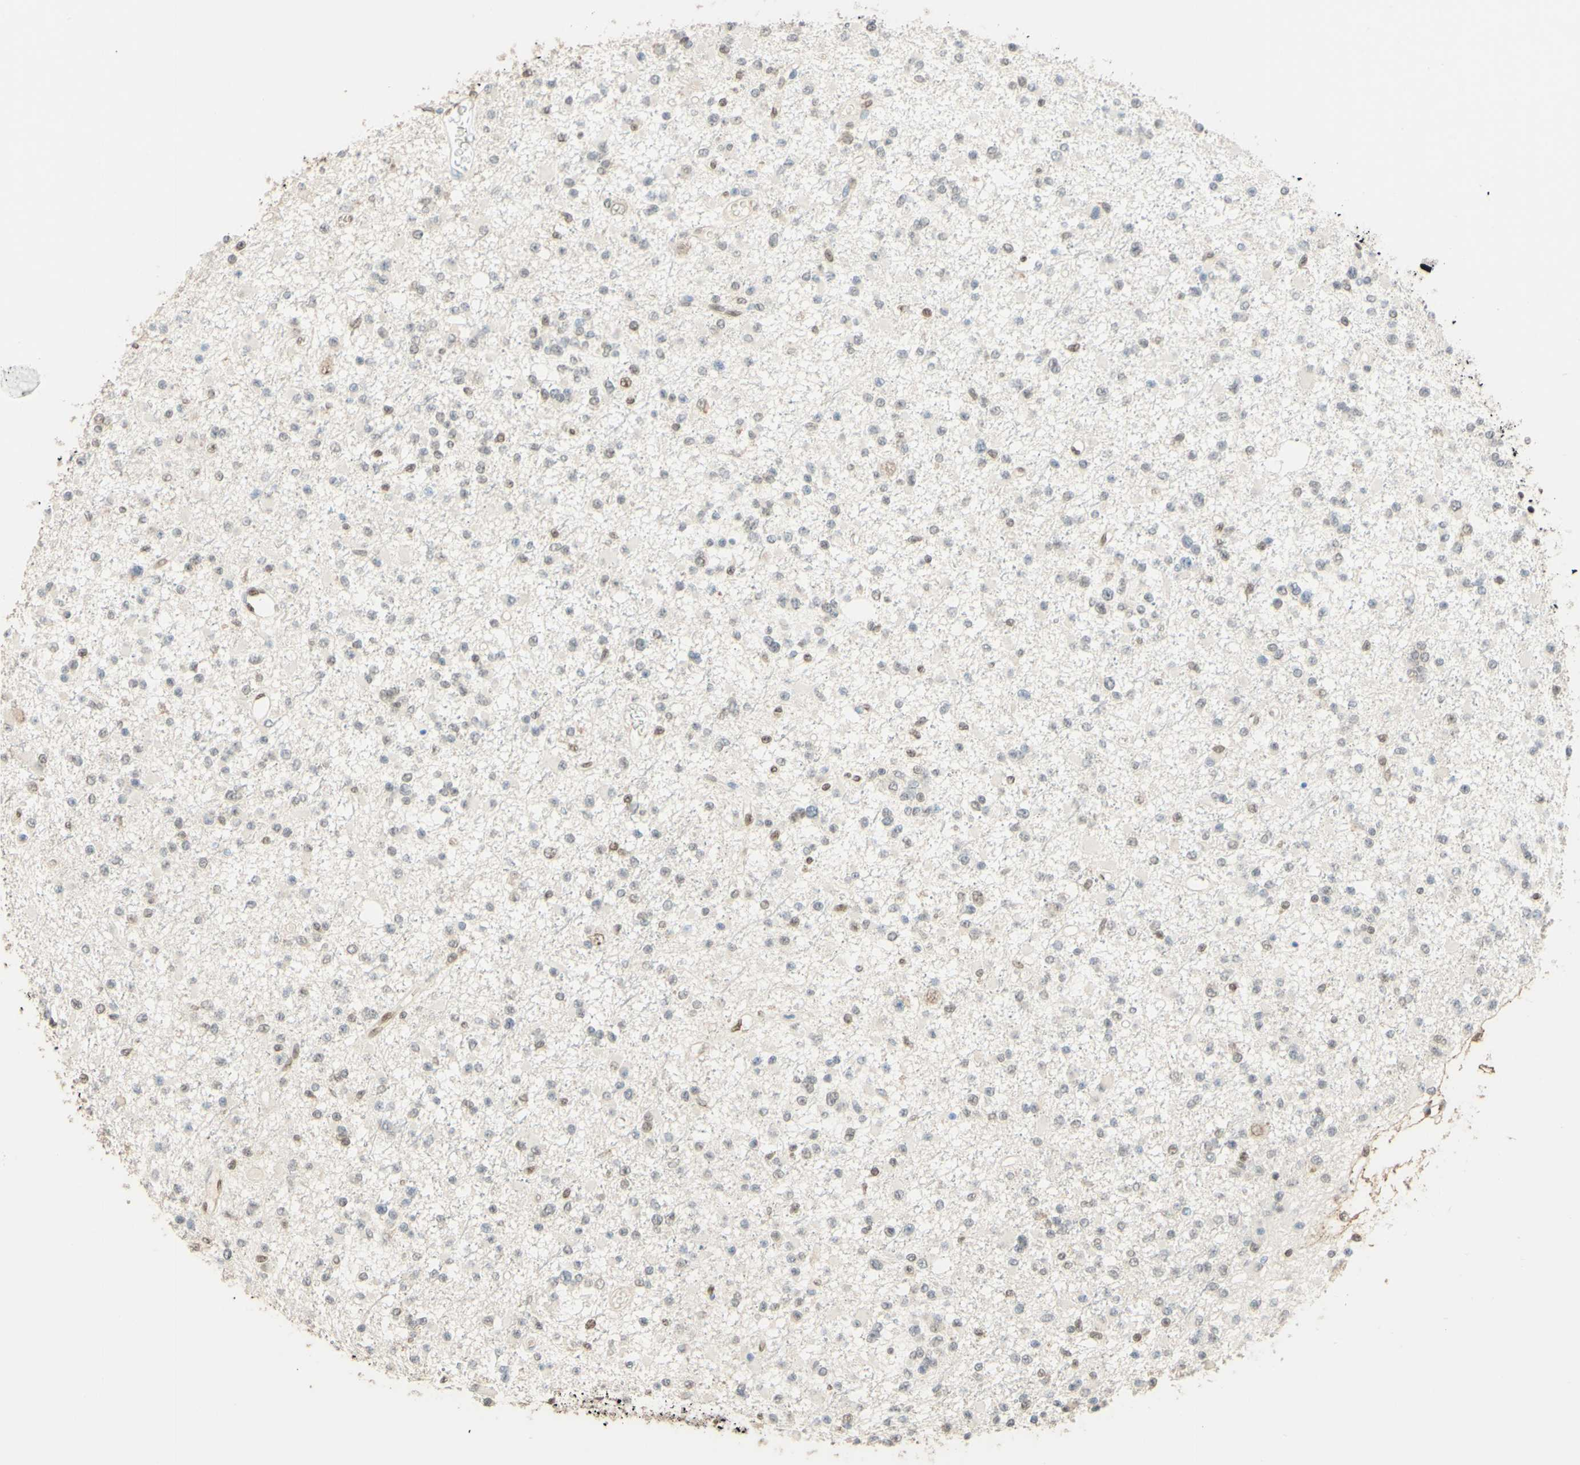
{"staining": {"intensity": "weak", "quantity": "<25%", "location": "nuclear"}, "tissue": "glioma", "cell_type": "Tumor cells", "image_type": "cancer", "snomed": [{"axis": "morphology", "description": "Glioma, malignant, Low grade"}, {"axis": "topography", "description": "Brain"}], "caption": "Tumor cells are negative for protein expression in human malignant low-grade glioma.", "gene": "POLB", "patient": {"sex": "female", "age": 22}}